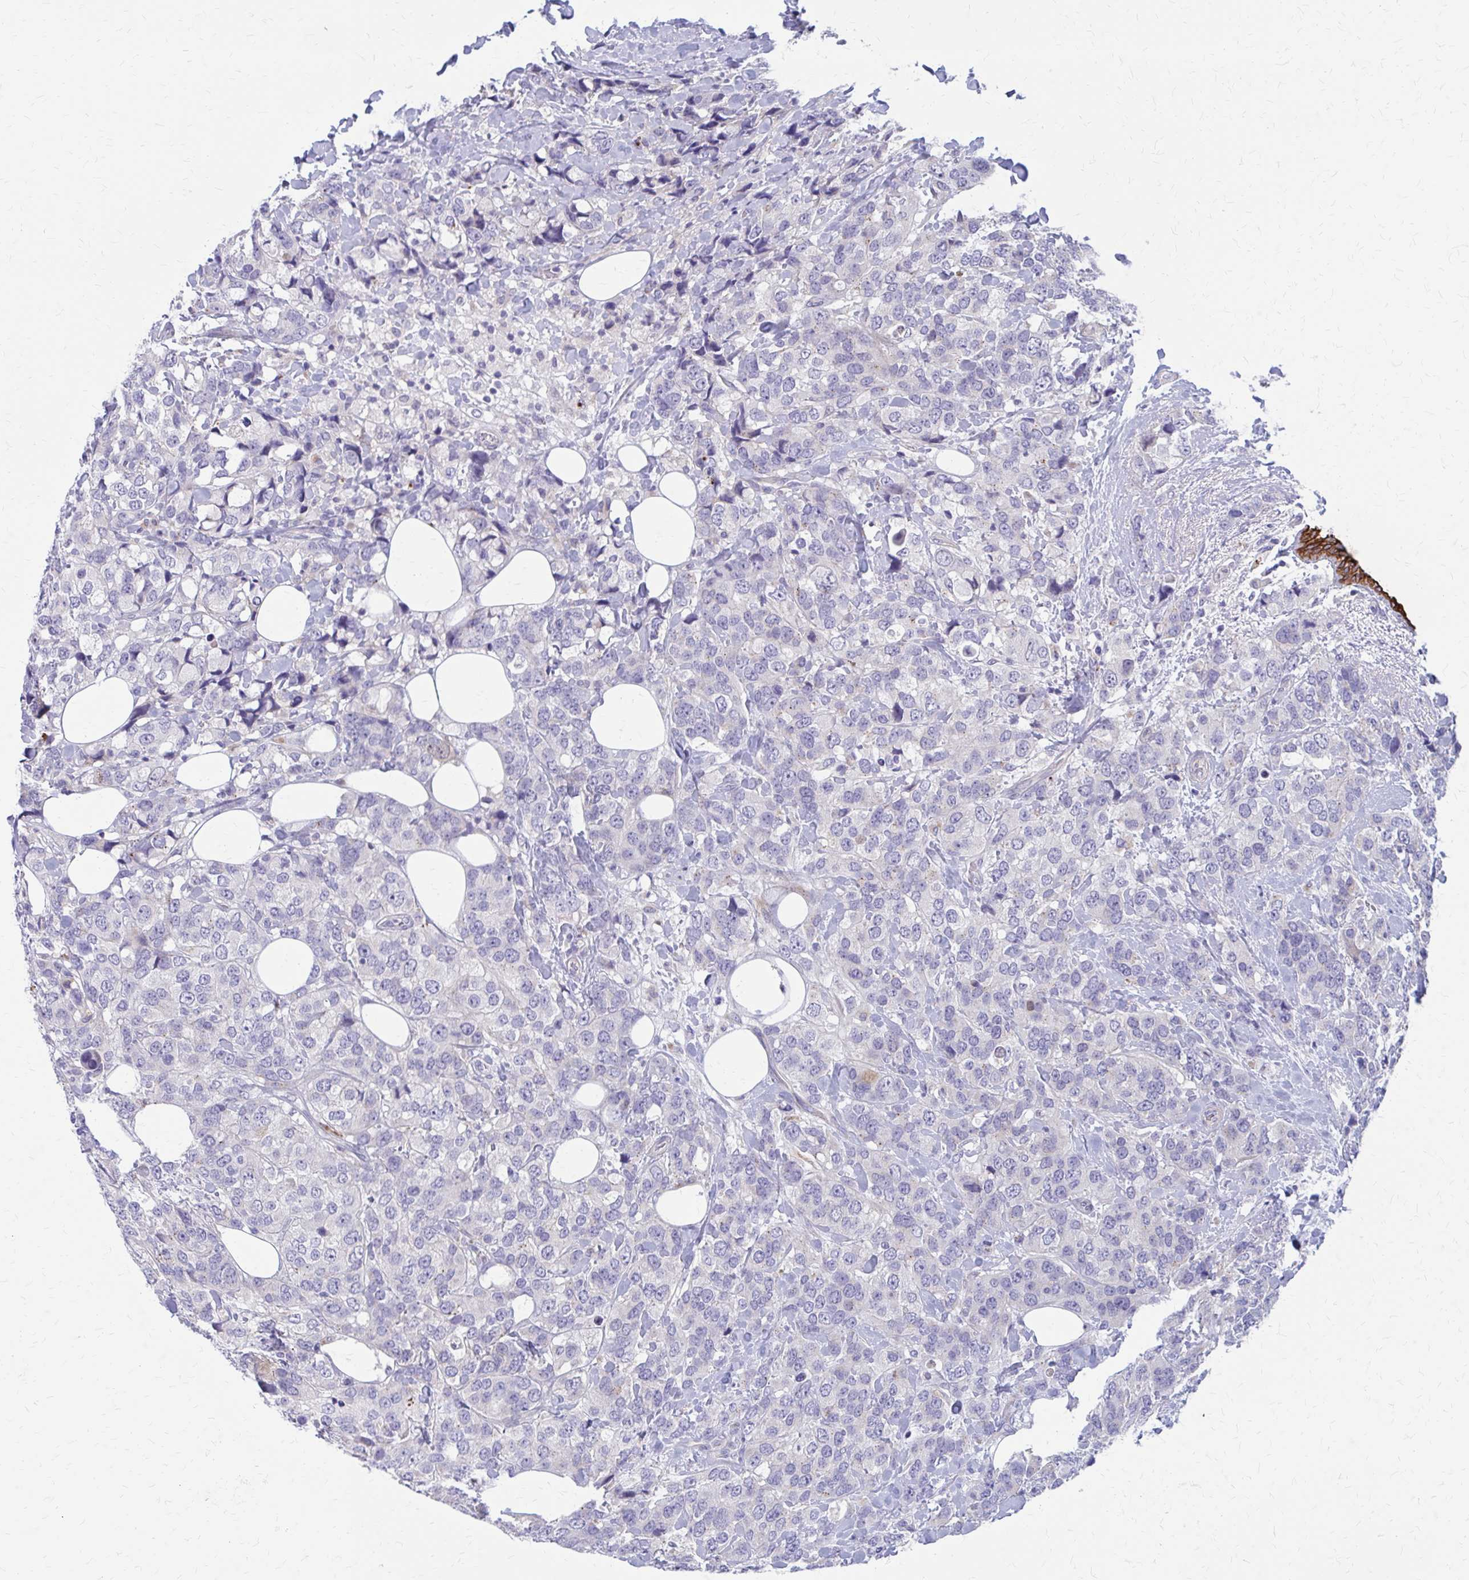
{"staining": {"intensity": "negative", "quantity": "none", "location": "none"}, "tissue": "breast cancer", "cell_type": "Tumor cells", "image_type": "cancer", "snomed": [{"axis": "morphology", "description": "Lobular carcinoma"}, {"axis": "topography", "description": "Breast"}], "caption": "An image of lobular carcinoma (breast) stained for a protein displays no brown staining in tumor cells.", "gene": "GLYATL2", "patient": {"sex": "female", "age": 59}}